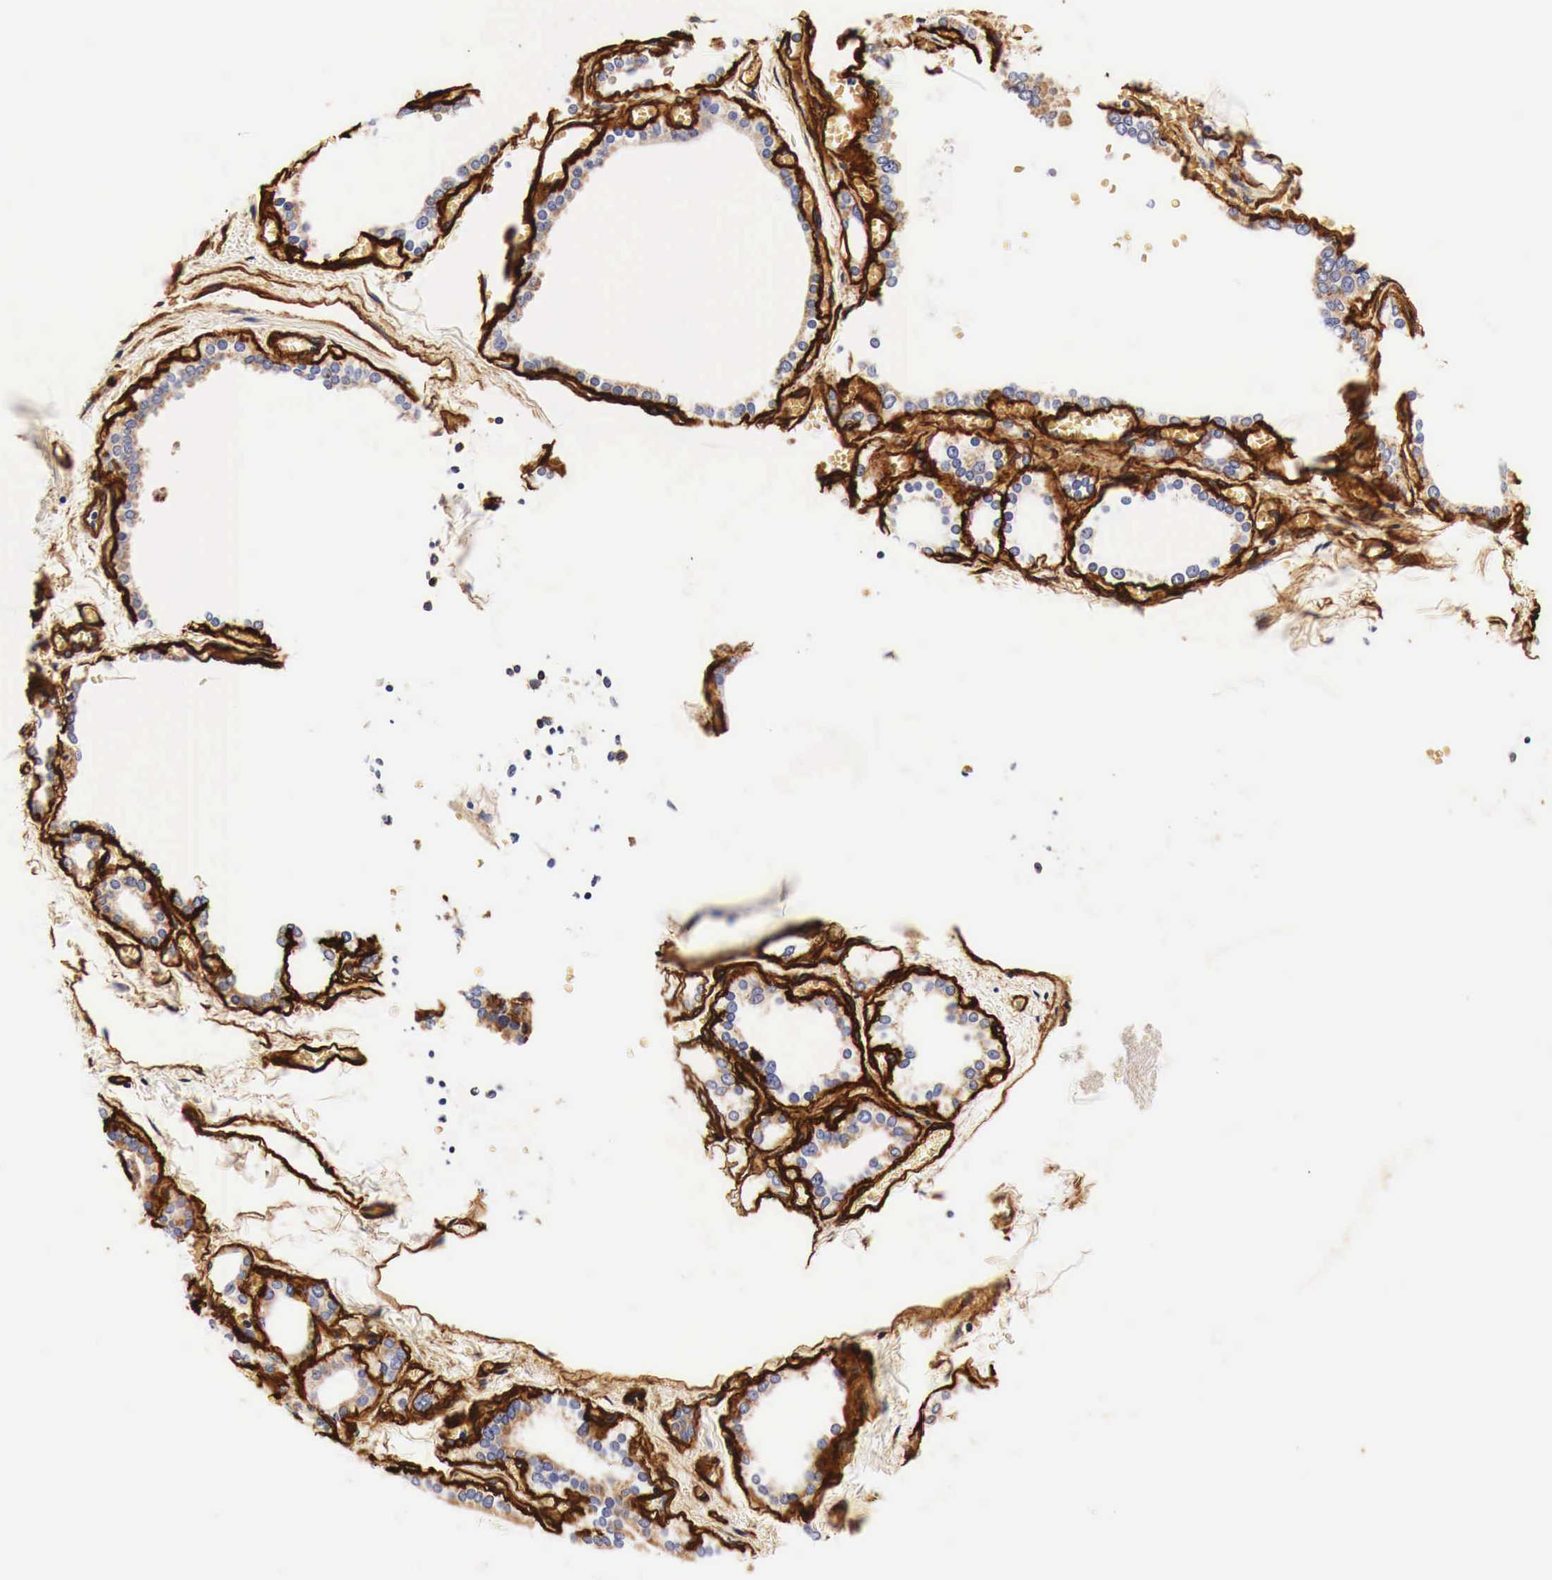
{"staining": {"intensity": "negative", "quantity": "none", "location": "none"}, "tissue": "thyroid gland", "cell_type": "Glandular cells", "image_type": "normal", "snomed": [{"axis": "morphology", "description": "Normal tissue, NOS"}, {"axis": "topography", "description": "Thyroid gland"}], "caption": "Glandular cells show no significant staining in normal thyroid gland. (DAB immunohistochemistry (IHC) visualized using brightfield microscopy, high magnification).", "gene": "LAMB2", "patient": {"sex": "female", "age": 55}}